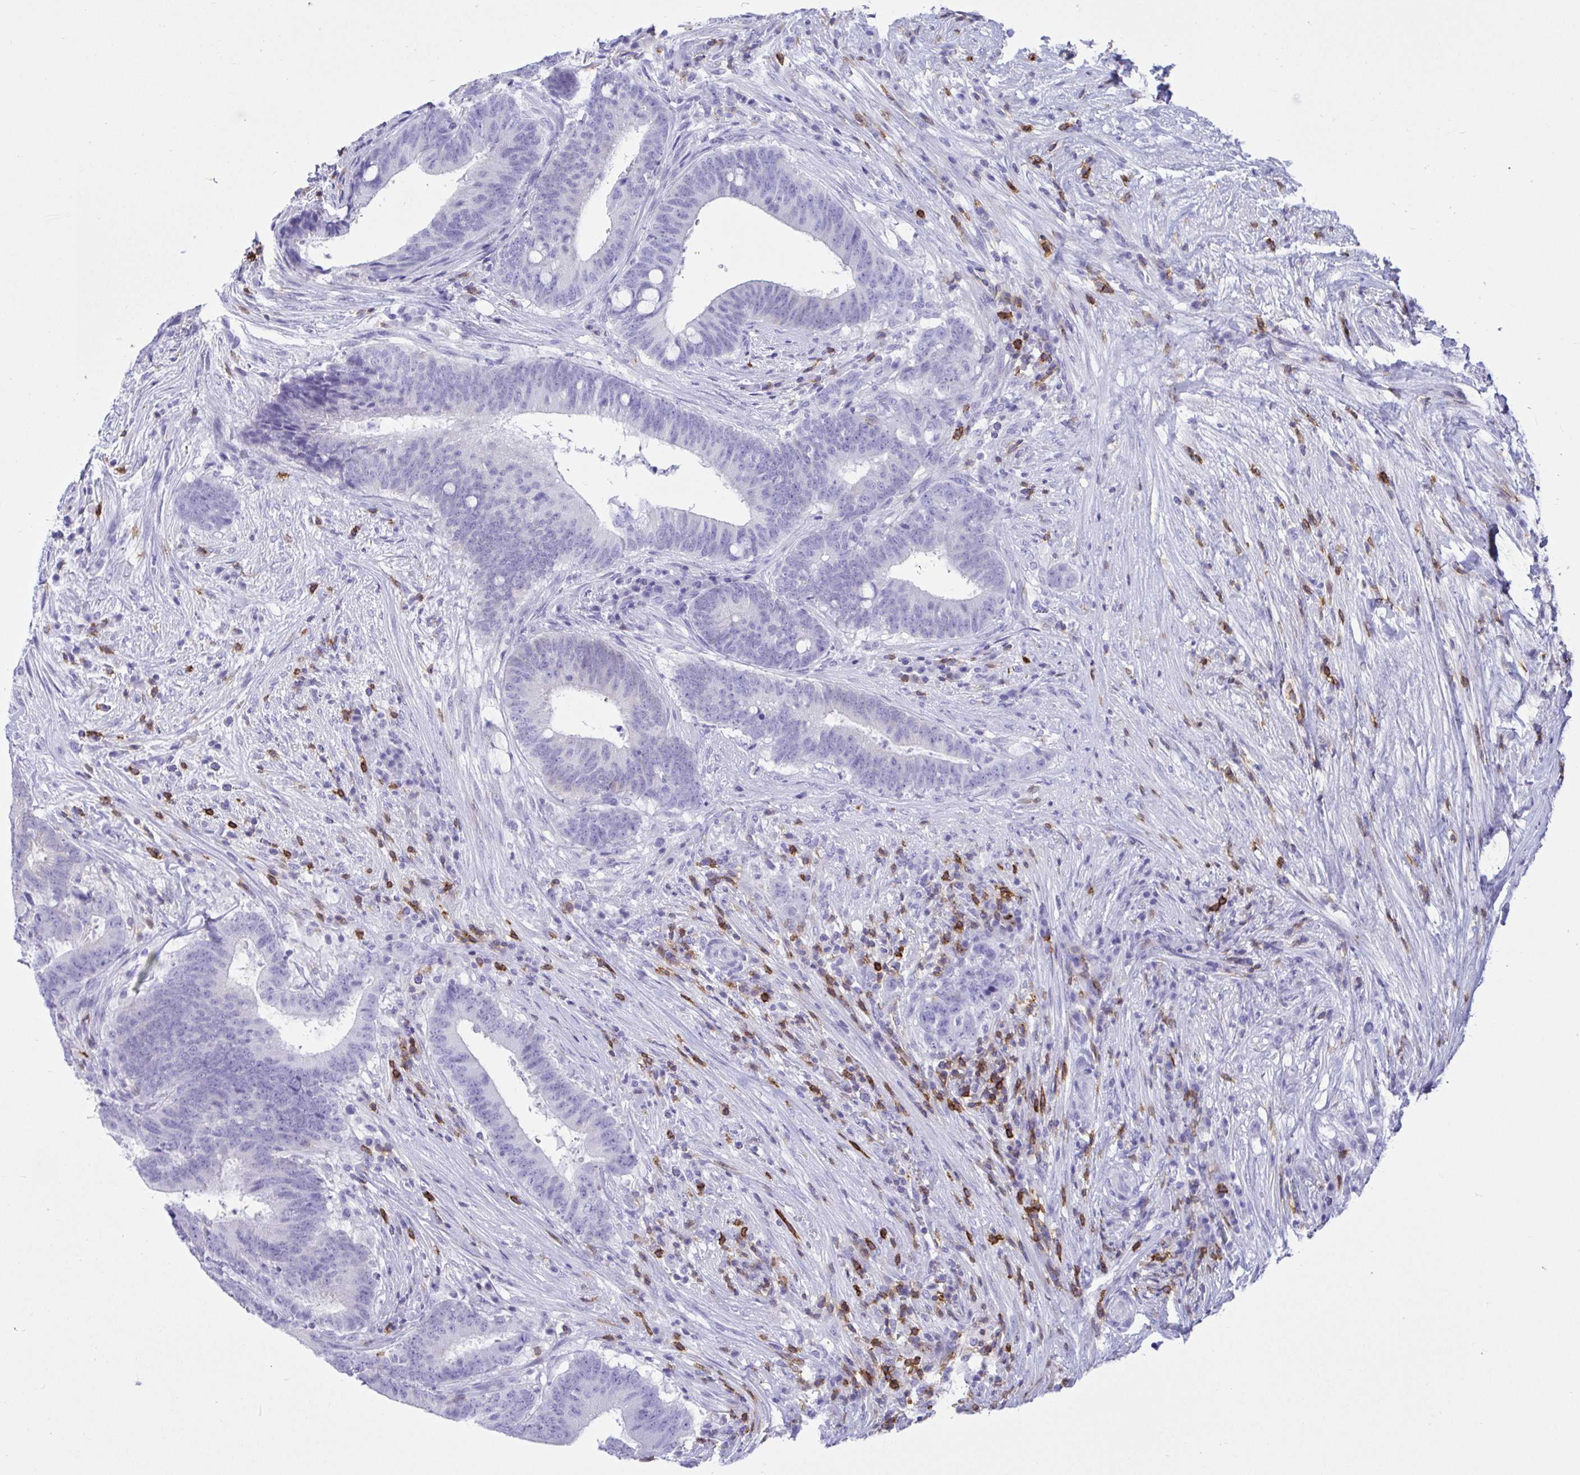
{"staining": {"intensity": "negative", "quantity": "none", "location": "none"}, "tissue": "colorectal cancer", "cell_type": "Tumor cells", "image_type": "cancer", "snomed": [{"axis": "morphology", "description": "Adenocarcinoma, NOS"}, {"axis": "topography", "description": "Colon"}], "caption": "Immunohistochemistry micrograph of human colorectal adenocarcinoma stained for a protein (brown), which shows no expression in tumor cells.", "gene": "CD5", "patient": {"sex": "female", "age": 43}}